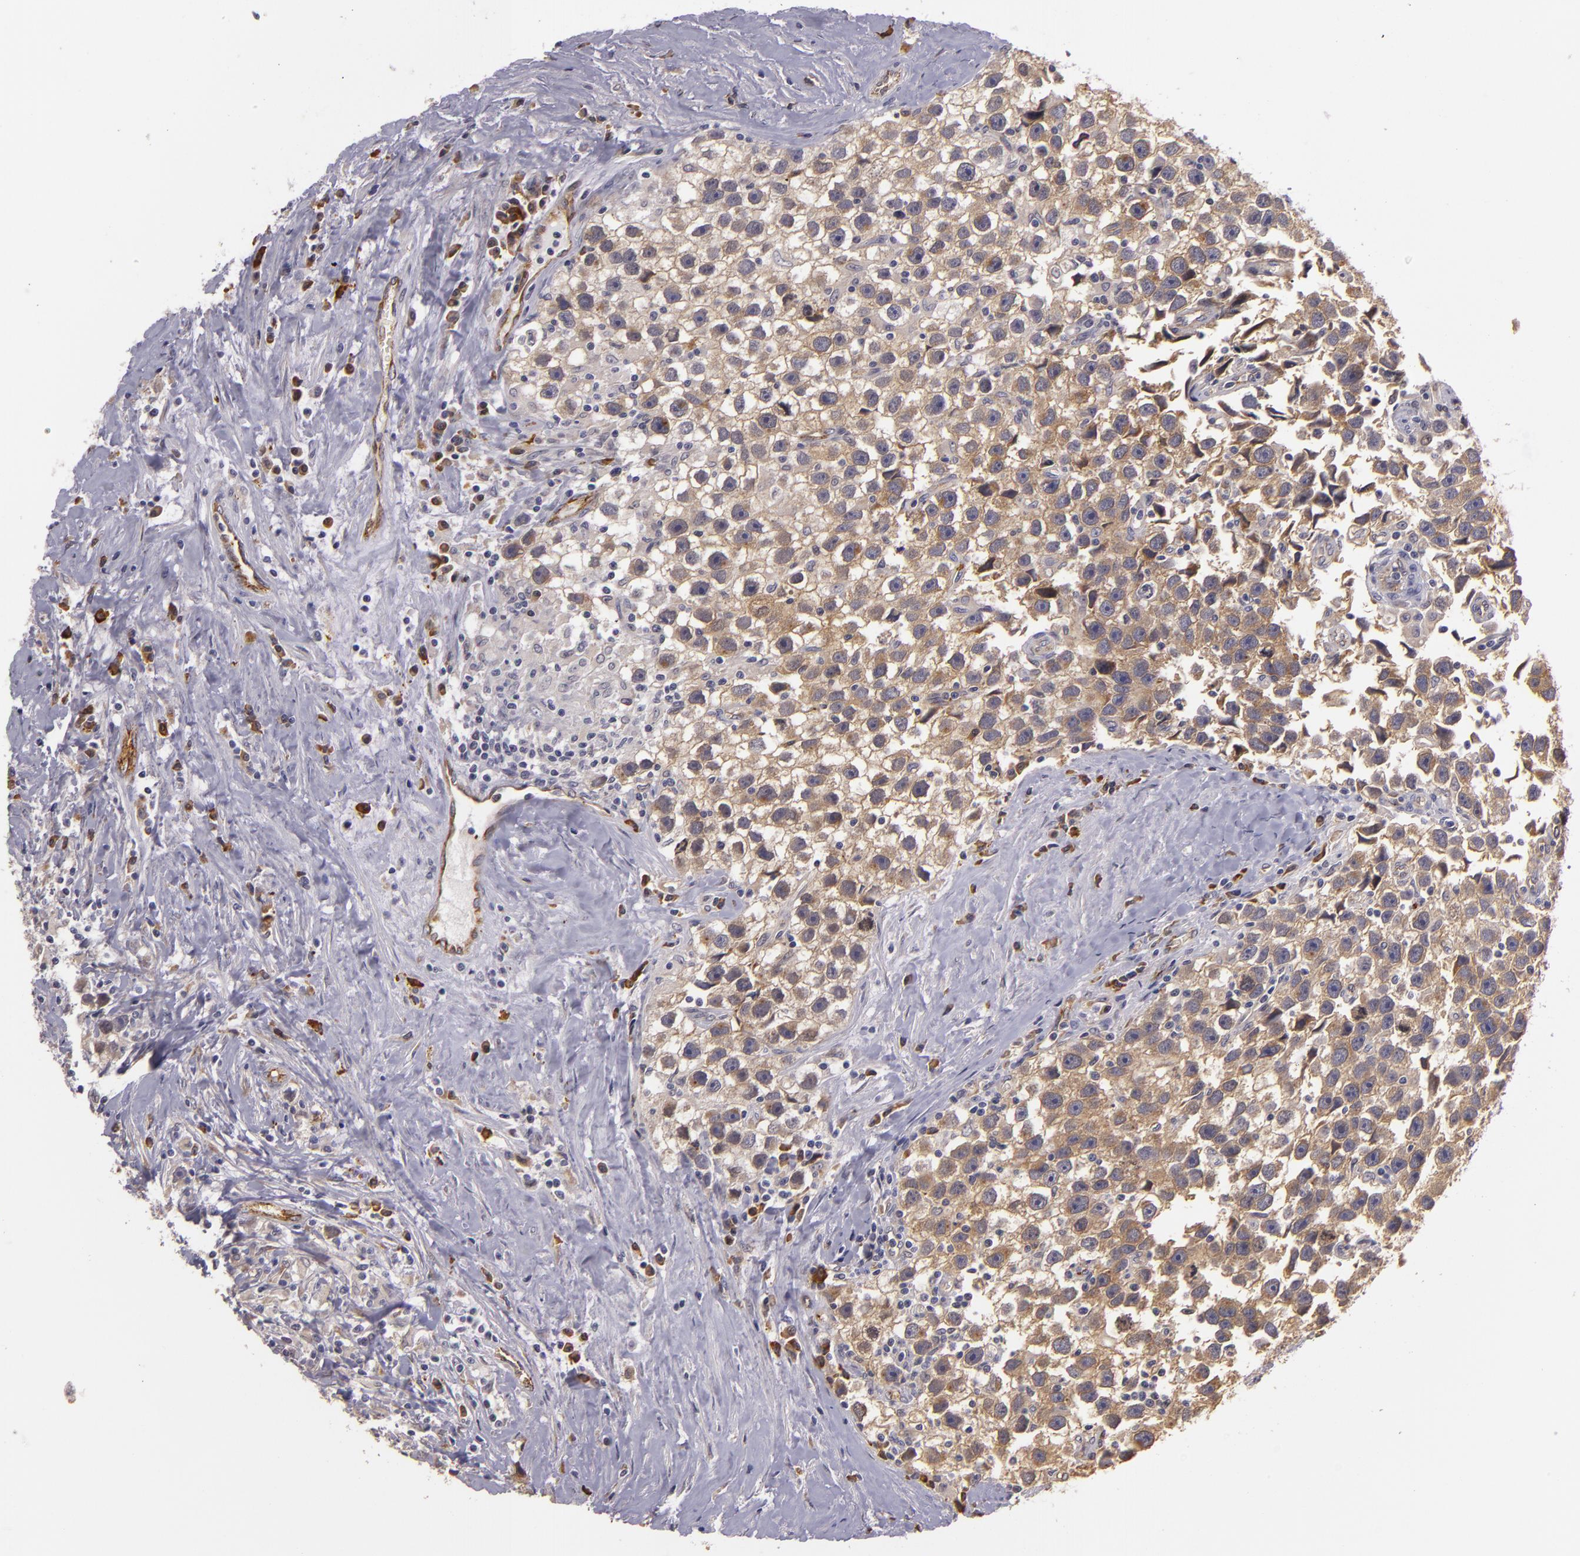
{"staining": {"intensity": "weak", "quantity": ">75%", "location": "cytoplasmic/membranous"}, "tissue": "testis cancer", "cell_type": "Tumor cells", "image_type": "cancer", "snomed": [{"axis": "morphology", "description": "Seminoma, NOS"}, {"axis": "topography", "description": "Testis"}], "caption": "Human testis cancer (seminoma) stained for a protein (brown) exhibits weak cytoplasmic/membranous positive staining in about >75% of tumor cells.", "gene": "SYTL4", "patient": {"sex": "male", "age": 43}}